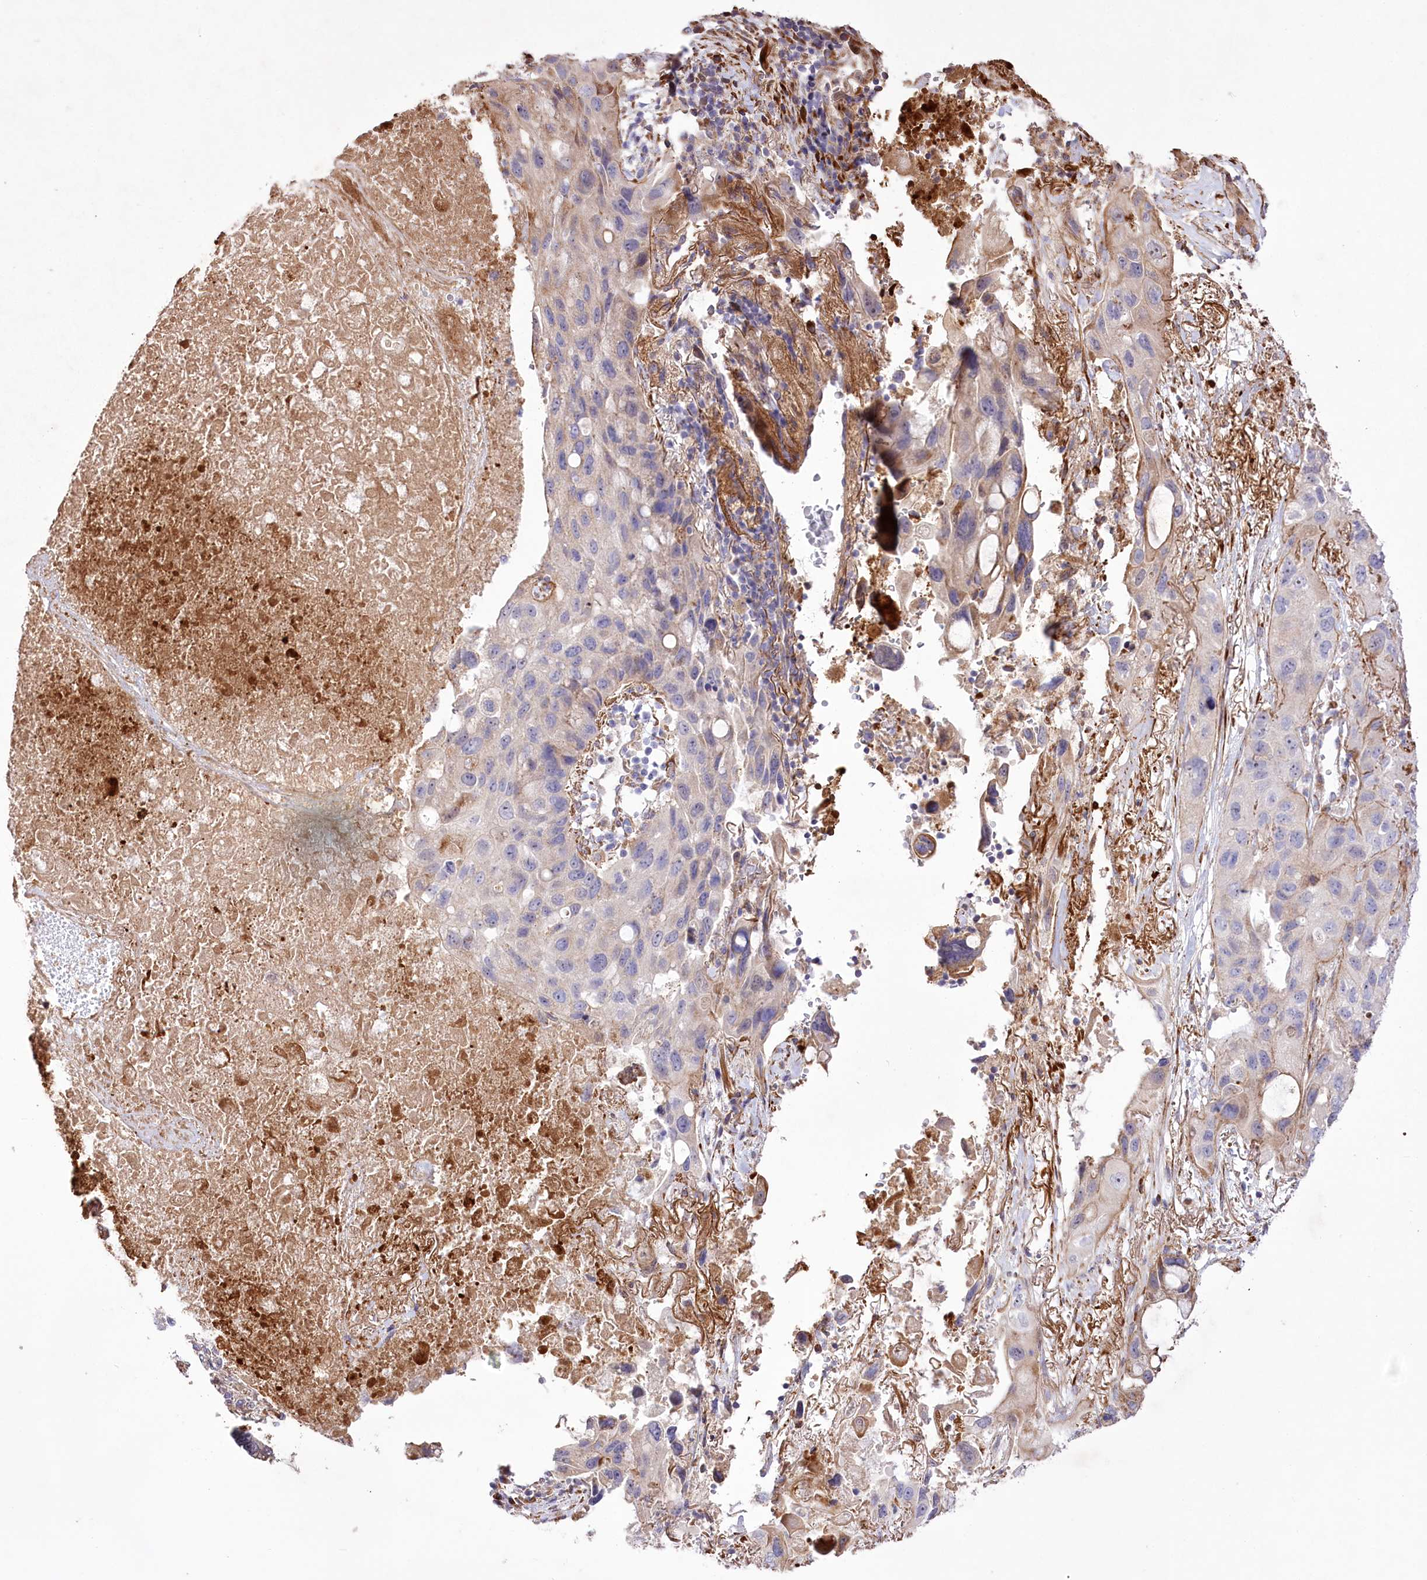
{"staining": {"intensity": "weak", "quantity": "<25%", "location": "cytoplasmic/membranous"}, "tissue": "lung cancer", "cell_type": "Tumor cells", "image_type": "cancer", "snomed": [{"axis": "morphology", "description": "Squamous cell carcinoma, NOS"}, {"axis": "topography", "description": "Lung"}], "caption": "Tumor cells show no significant protein expression in lung cancer (squamous cell carcinoma).", "gene": "RNF24", "patient": {"sex": "female", "age": 73}}